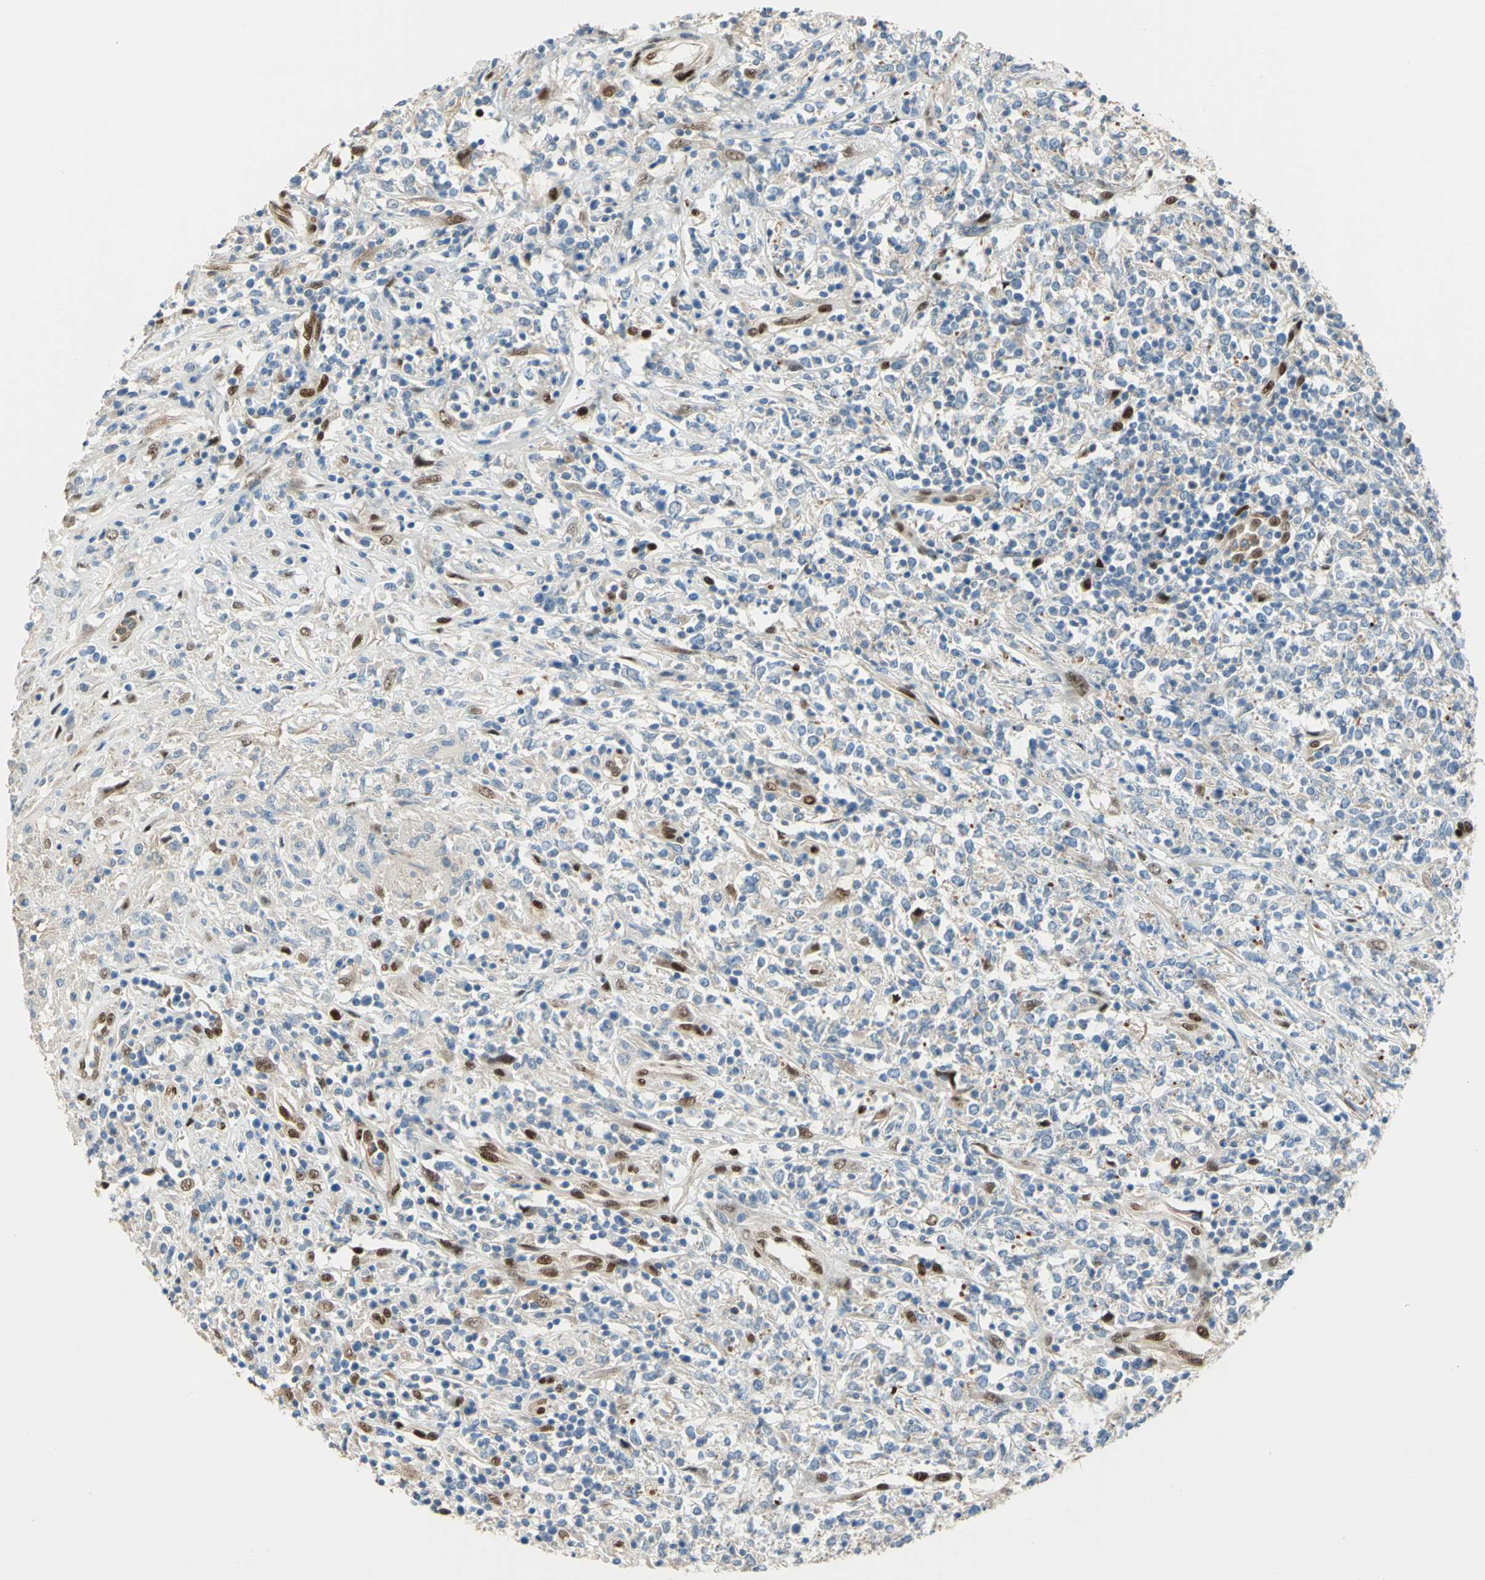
{"staining": {"intensity": "strong", "quantity": "<25%", "location": "cytoplasmic/membranous,nuclear"}, "tissue": "lymphoma", "cell_type": "Tumor cells", "image_type": "cancer", "snomed": [{"axis": "morphology", "description": "Malignant lymphoma, non-Hodgkin's type, High grade"}, {"axis": "topography", "description": "Lymph node"}], "caption": "Immunohistochemistry (IHC) photomicrograph of neoplastic tissue: human lymphoma stained using immunohistochemistry demonstrates medium levels of strong protein expression localized specifically in the cytoplasmic/membranous and nuclear of tumor cells, appearing as a cytoplasmic/membranous and nuclear brown color.", "gene": "RBFOX2", "patient": {"sex": "female", "age": 84}}